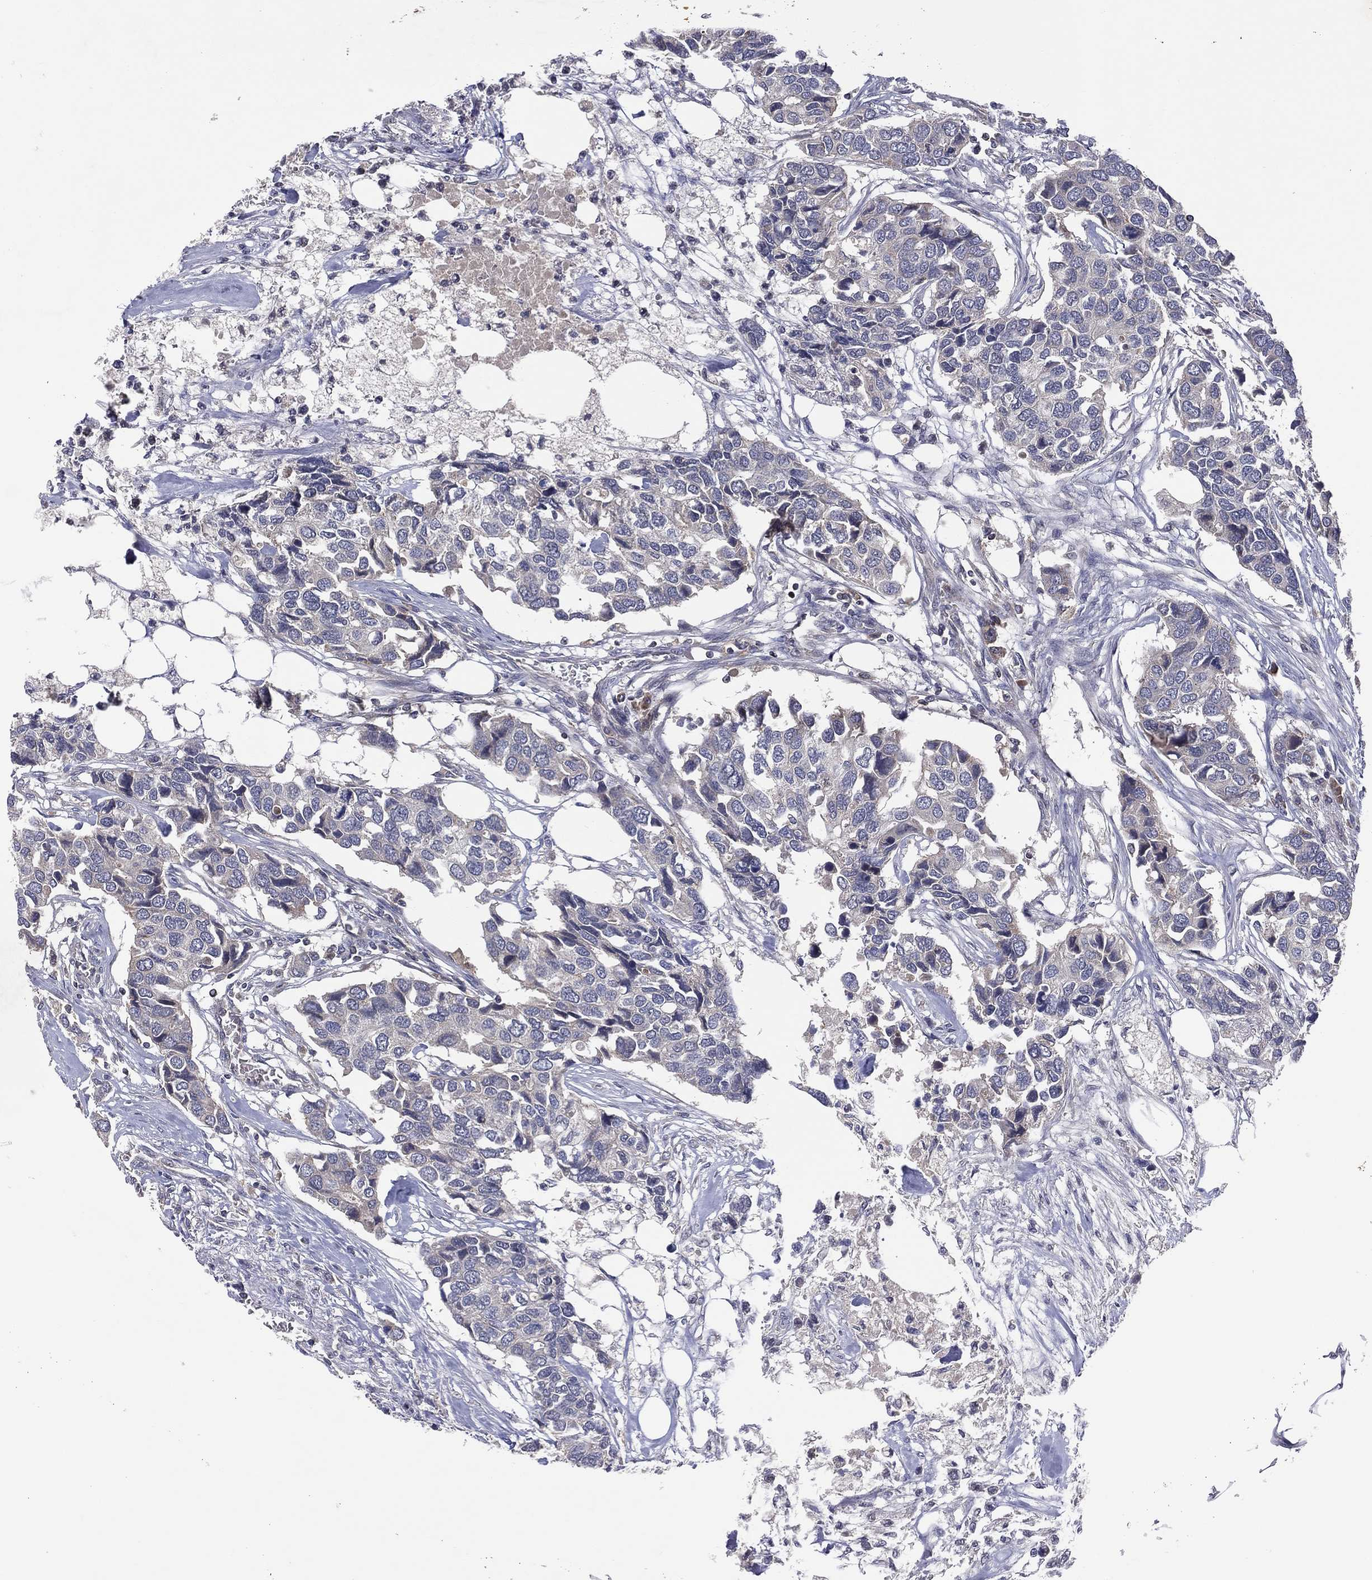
{"staining": {"intensity": "negative", "quantity": "none", "location": "none"}, "tissue": "breast cancer", "cell_type": "Tumor cells", "image_type": "cancer", "snomed": [{"axis": "morphology", "description": "Duct carcinoma"}, {"axis": "topography", "description": "Breast"}], "caption": "This micrograph is of infiltrating ductal carcinoma (breast) stained with immunohistochemistry to label a protein in brown with the nuclei are counter-stained blue. There is no staining in tumor cells. (Stains: DAB (3,3'-diaminobenzidine) immunohistochemistry with hematoxylin counter stain, Microscopy: brightfield microscopy at high magnification).", "gene": "STARD3", "patient": {"sex": "female", "age": 83}}